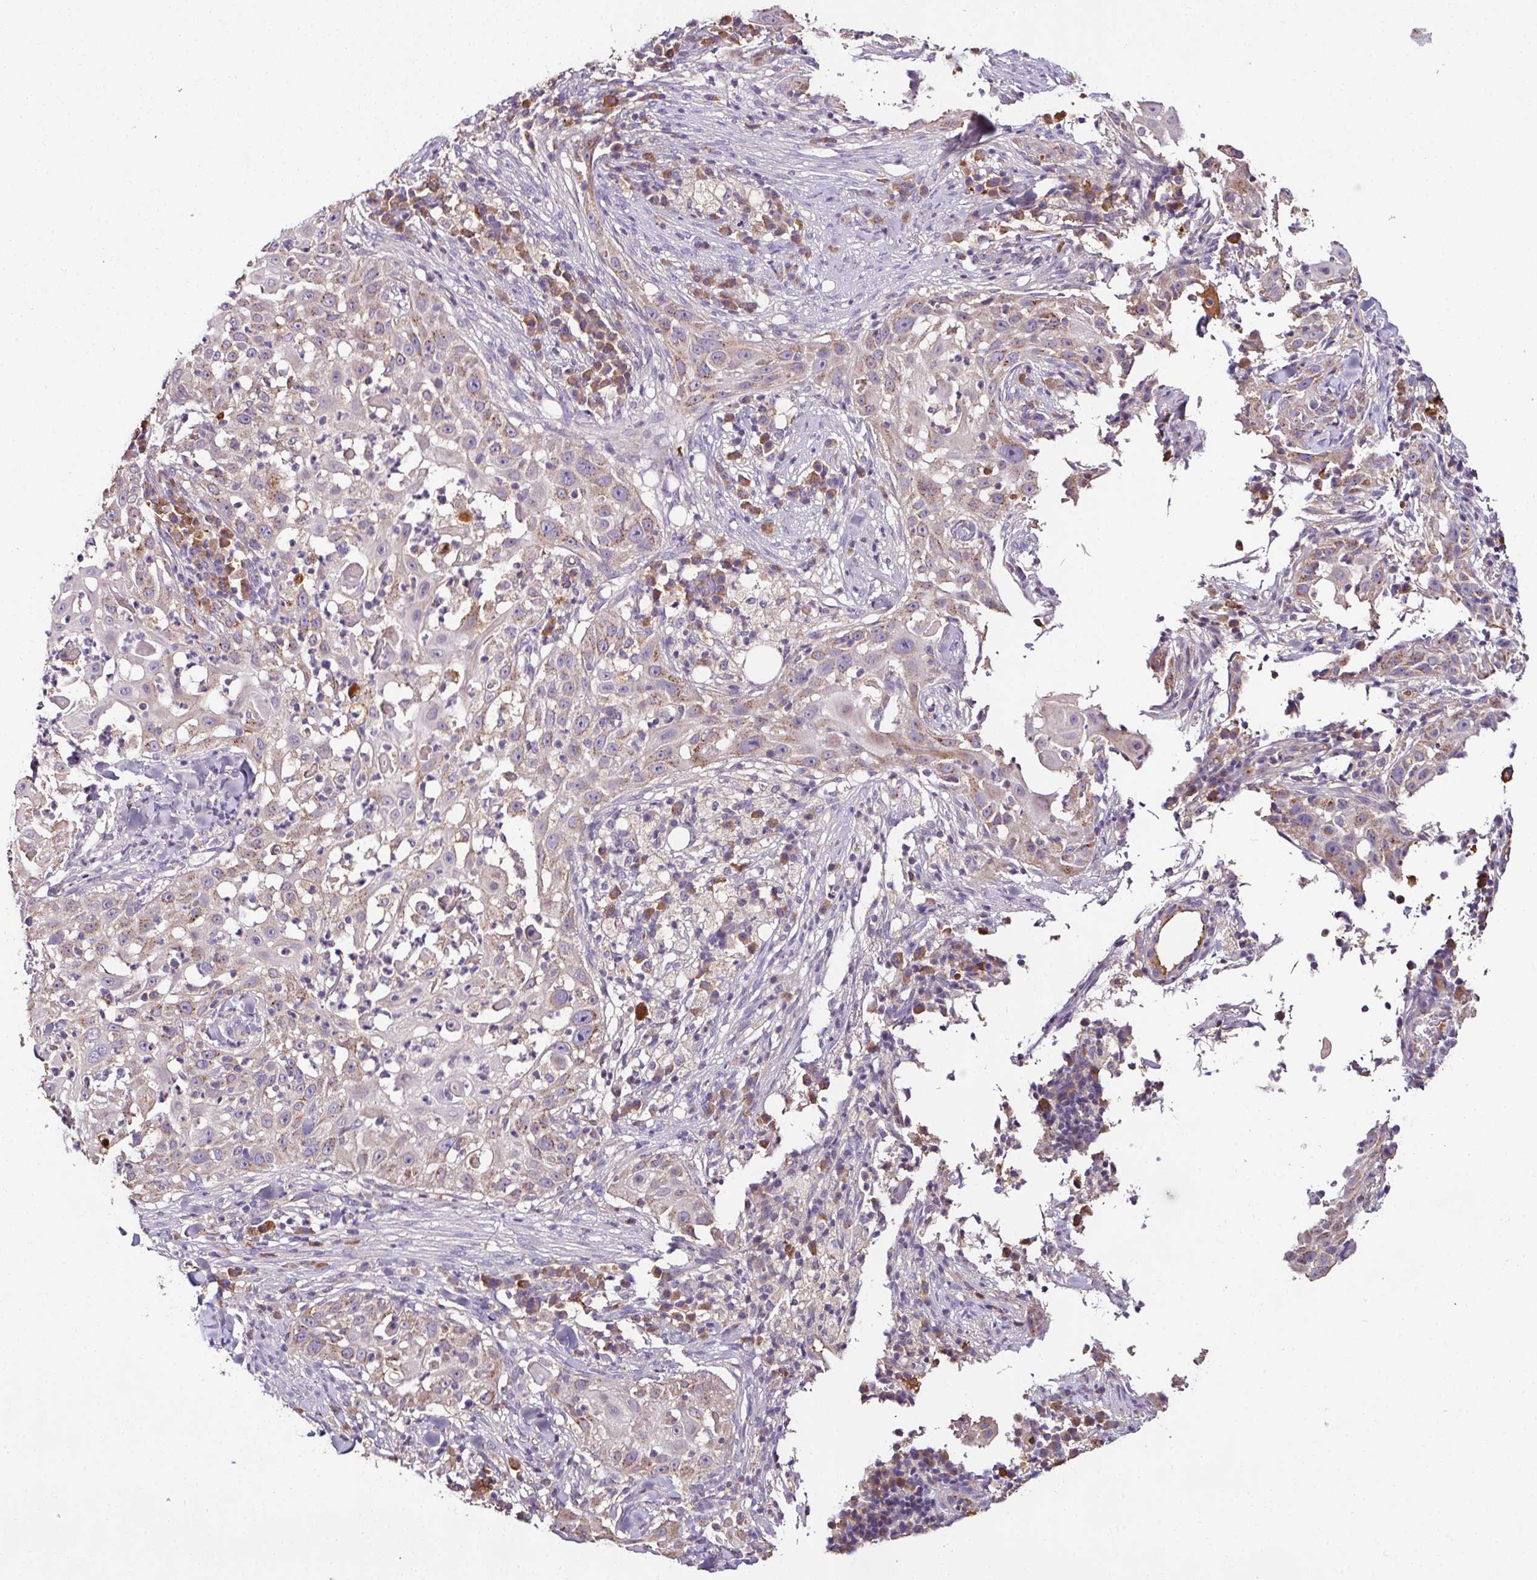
{"staining": {"intensity": "weak", "quantity": "25%-75%", "location": "cytoplasmic/membranous"}, "tissue": "skin cancer", "cell_type": "Tumor cells", "image_type": "cancer", "snomed": [{"axis": "morphology", "description": "Squamous cell carcinoma, NOS"}, {"axis": "topography", "description": "Skin"}], "caption": "Immunohistochemistry of human skin cancer (squamous cell carcinoma) demonstrates low levels of weak cytoplasmic/membranous staining in about 25%-75% of tumor cells.", "gene": "CPD", "patient": {"sex": "female", "age": 44}}